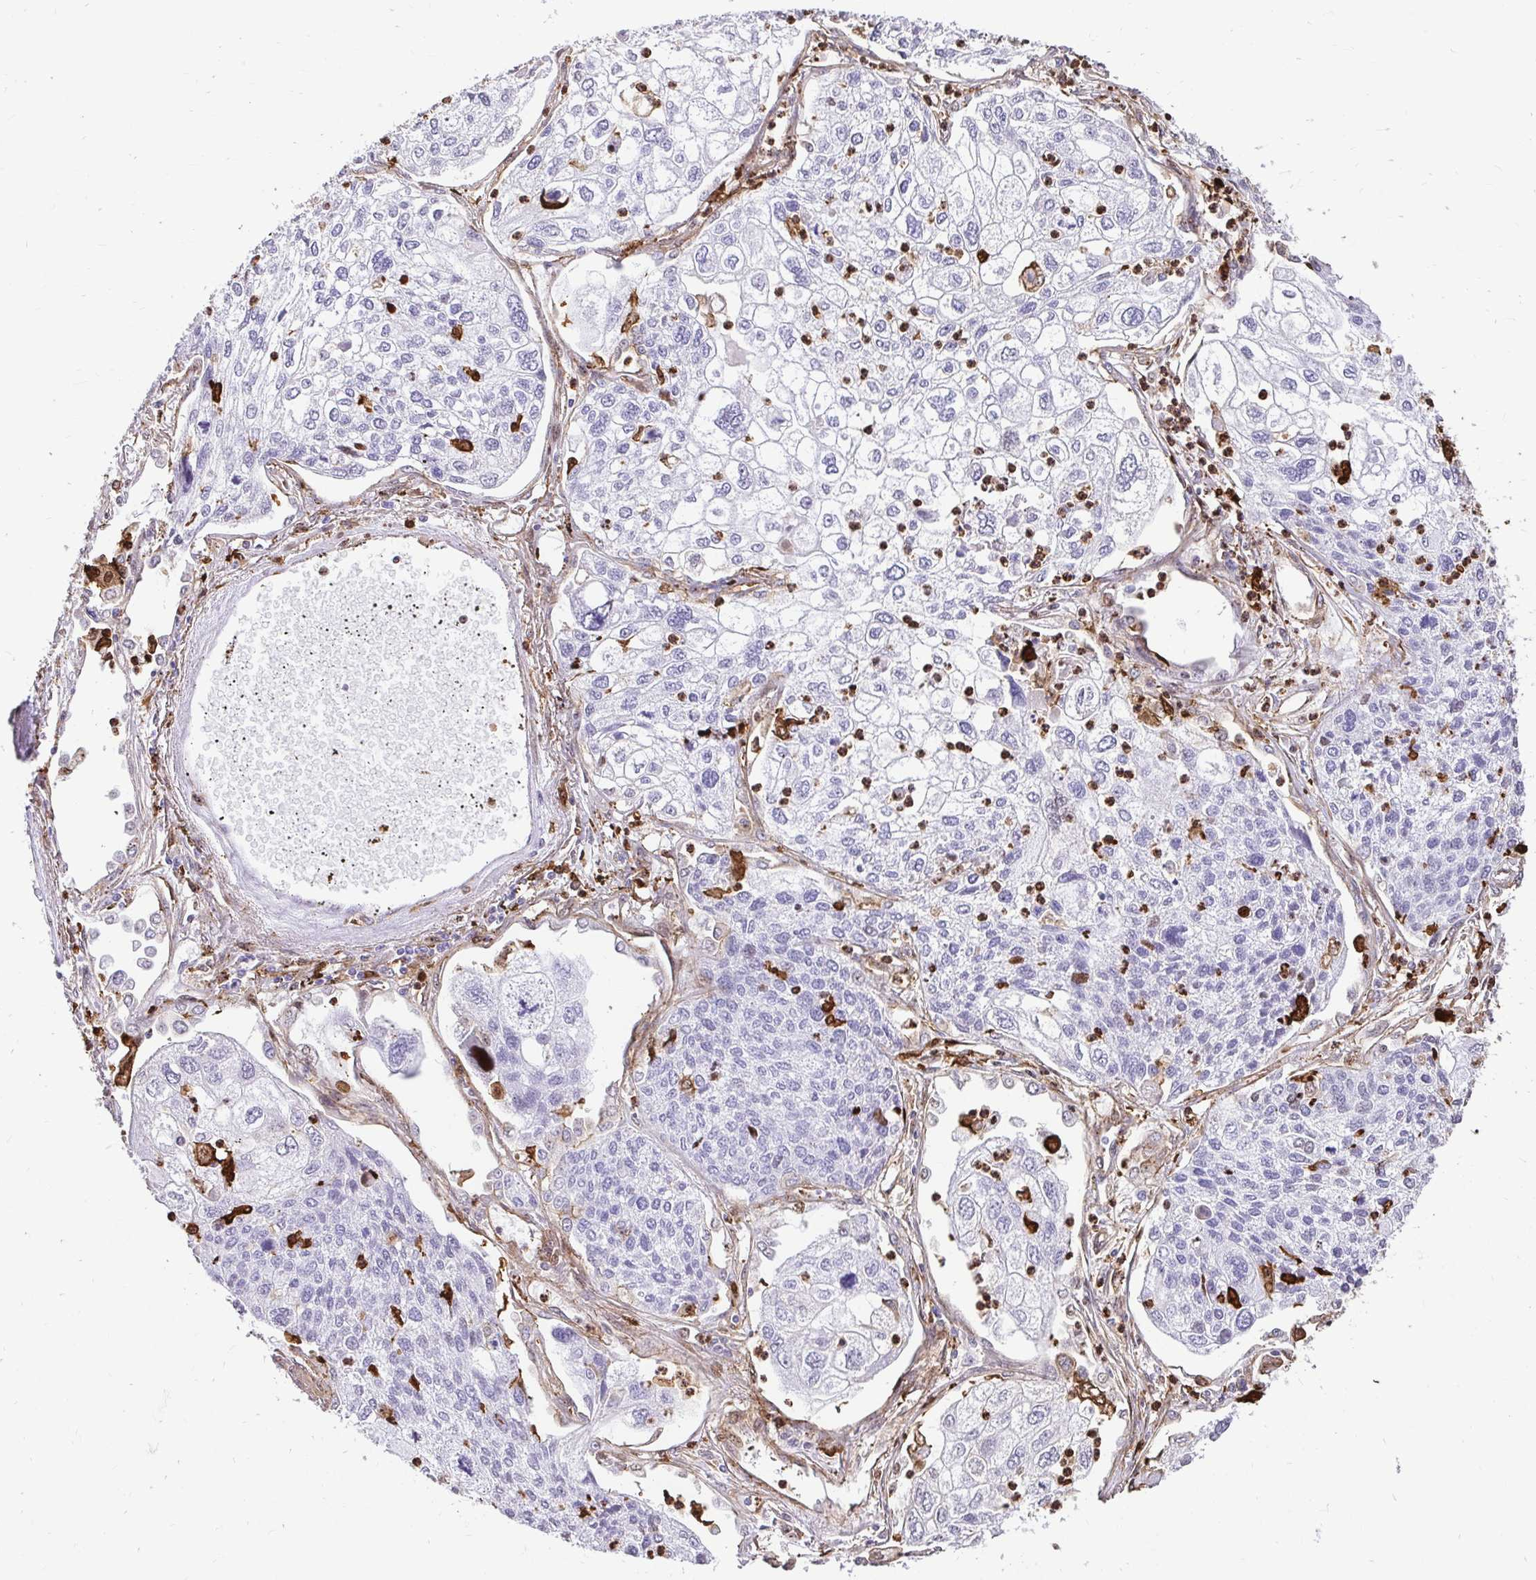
{"staining": {"intensity": "negative", "quantity": "none", "location": "none"}, "tissue": "lung cancer", "cell_type": "Tumor cells", "image_type": "cancer", "snomed": [{"axis": "morphology", "description": "Squamous cell carcinoma, NOS"}, {"axis": "topography", "description": "Lung"}], "caption": "High magnification brightfield microscopy of lung cancer (squamous cell carcinoma) stained with DAB (3,3'-diaminobenzidine) (brown) and counterstained with hematoxylin (blue): tumor cells show no significant expression.", "gene": "GSN", "patient": {"sex": "male", "age": 74}}